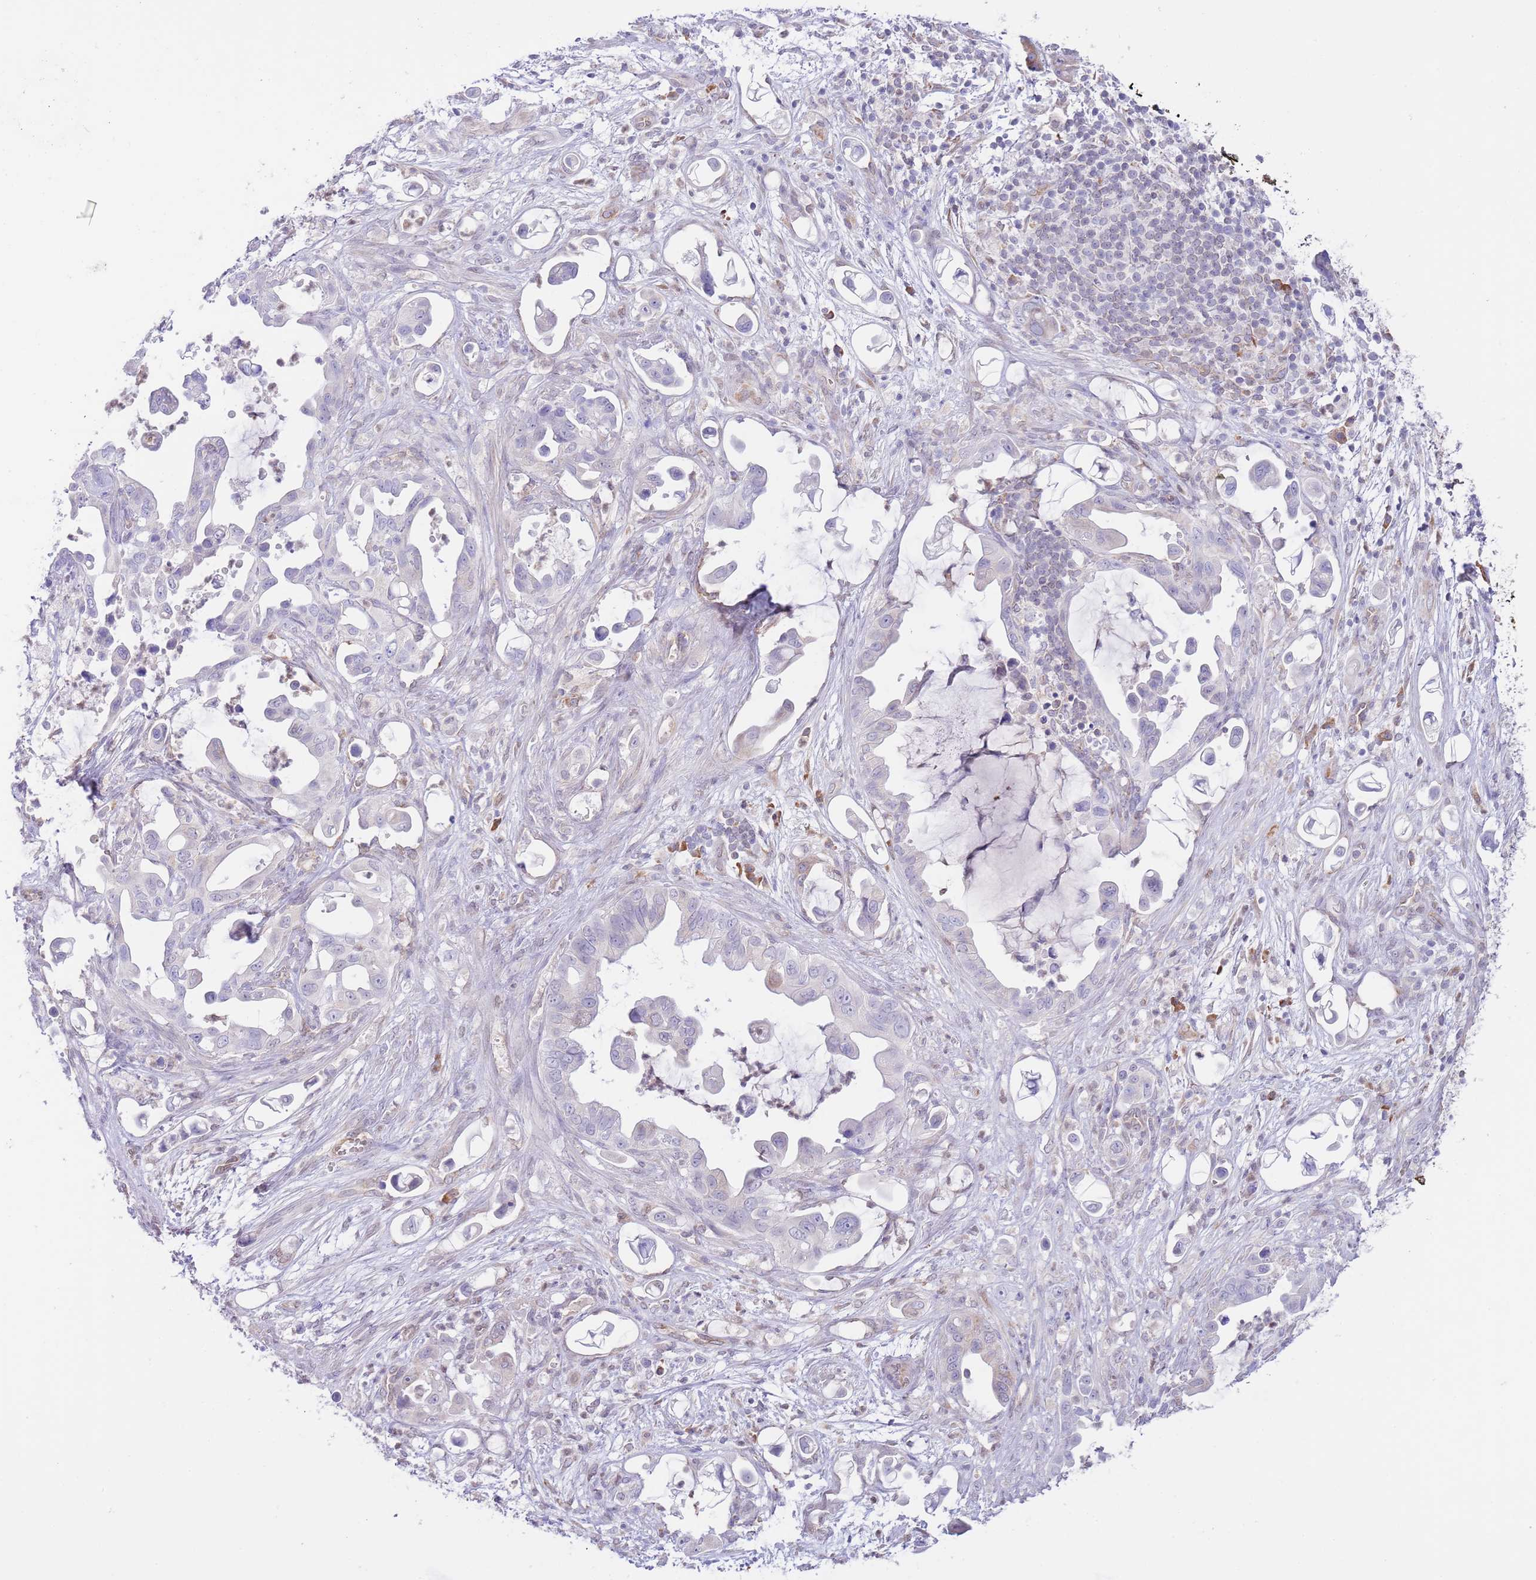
{"staining": {"intensity": "negative", "quantity": "none", "location": "none"}, "tissue": "pancreatic cancer", "cell_type": "Tumor cells", "image_type": "cancer", "snomed": [{"axis": "morphology", "description": "Adenocarcinoma, NOS"}, {"axis": "topography", "description": "Pancreas"}], "caption": "An image of human adenocarcinoma (pancreatic) is negative for staining in tumor cells. Brightfield microscopy of IHC stained with DAB (3,3'-diaminobenzidine) (brown) and hematoxylin (blue), captured at high magnification.", "gene": "EBPL", "patient": {"sex": "male", "age": 61}}